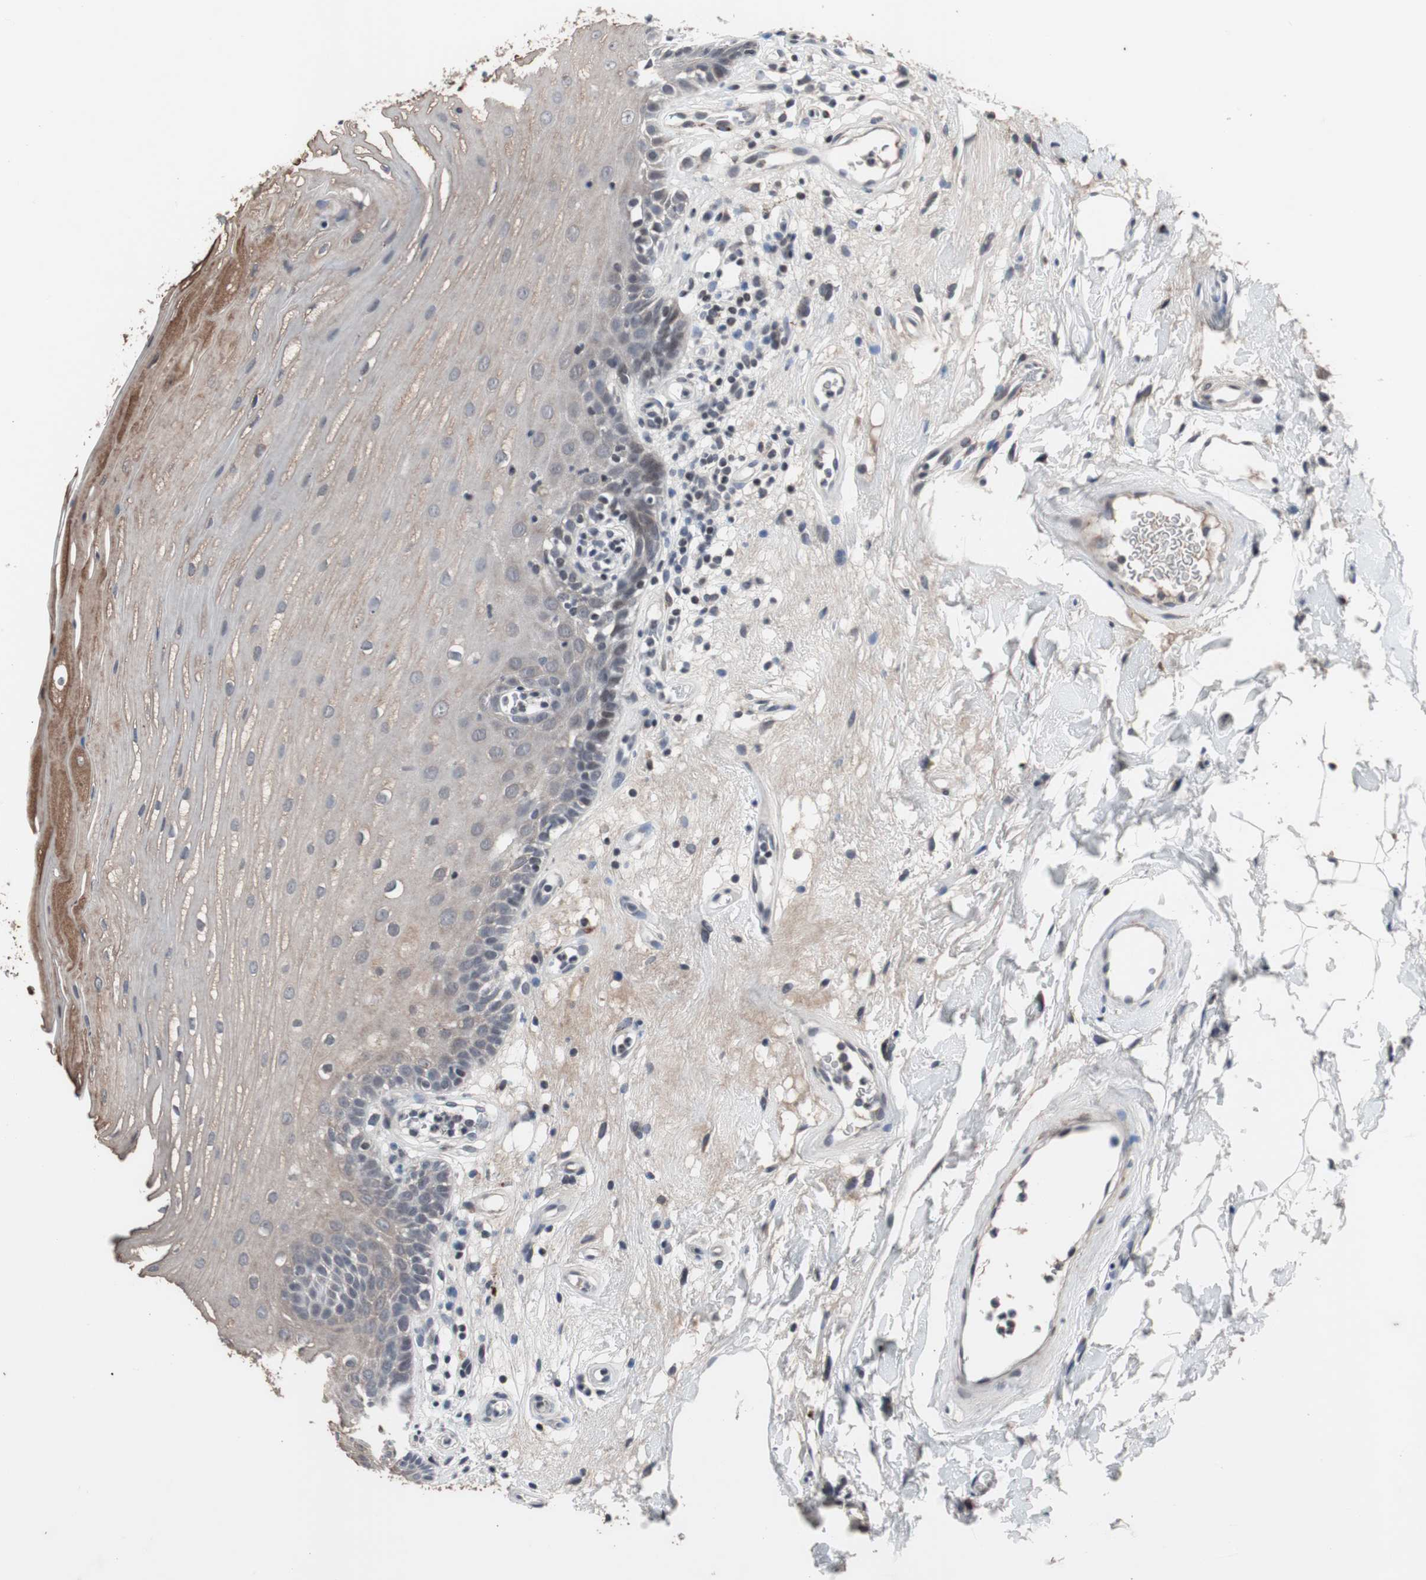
{"staining": {"intensity": "moderate", "quantity": ">75%", "location": "cytoplasmic/membranous"}, "tissue": "oral mucosa", "cell_type": "Squamous epithelial cells", "image_type": "normal", "snomed": [{"axis": "morphology", "description": "Normal tissue, NOS"}, {"axis": "morphology", "description": "Squamous cell carcinoma, NOS"}, {"axis": "topography", "description": "Skeletal muscle"}, {"axis": "topography", "description": "Oral tissue"}], "caption": "Immunohistochemical staining of normal human oral mucosa reveals >75% levels of moderate cytoplasmic/membranous protein expression in about >75% of squamous epithelial cells.", "gene": "CRADD", "patient": {"sex": "male", "age": 71}}